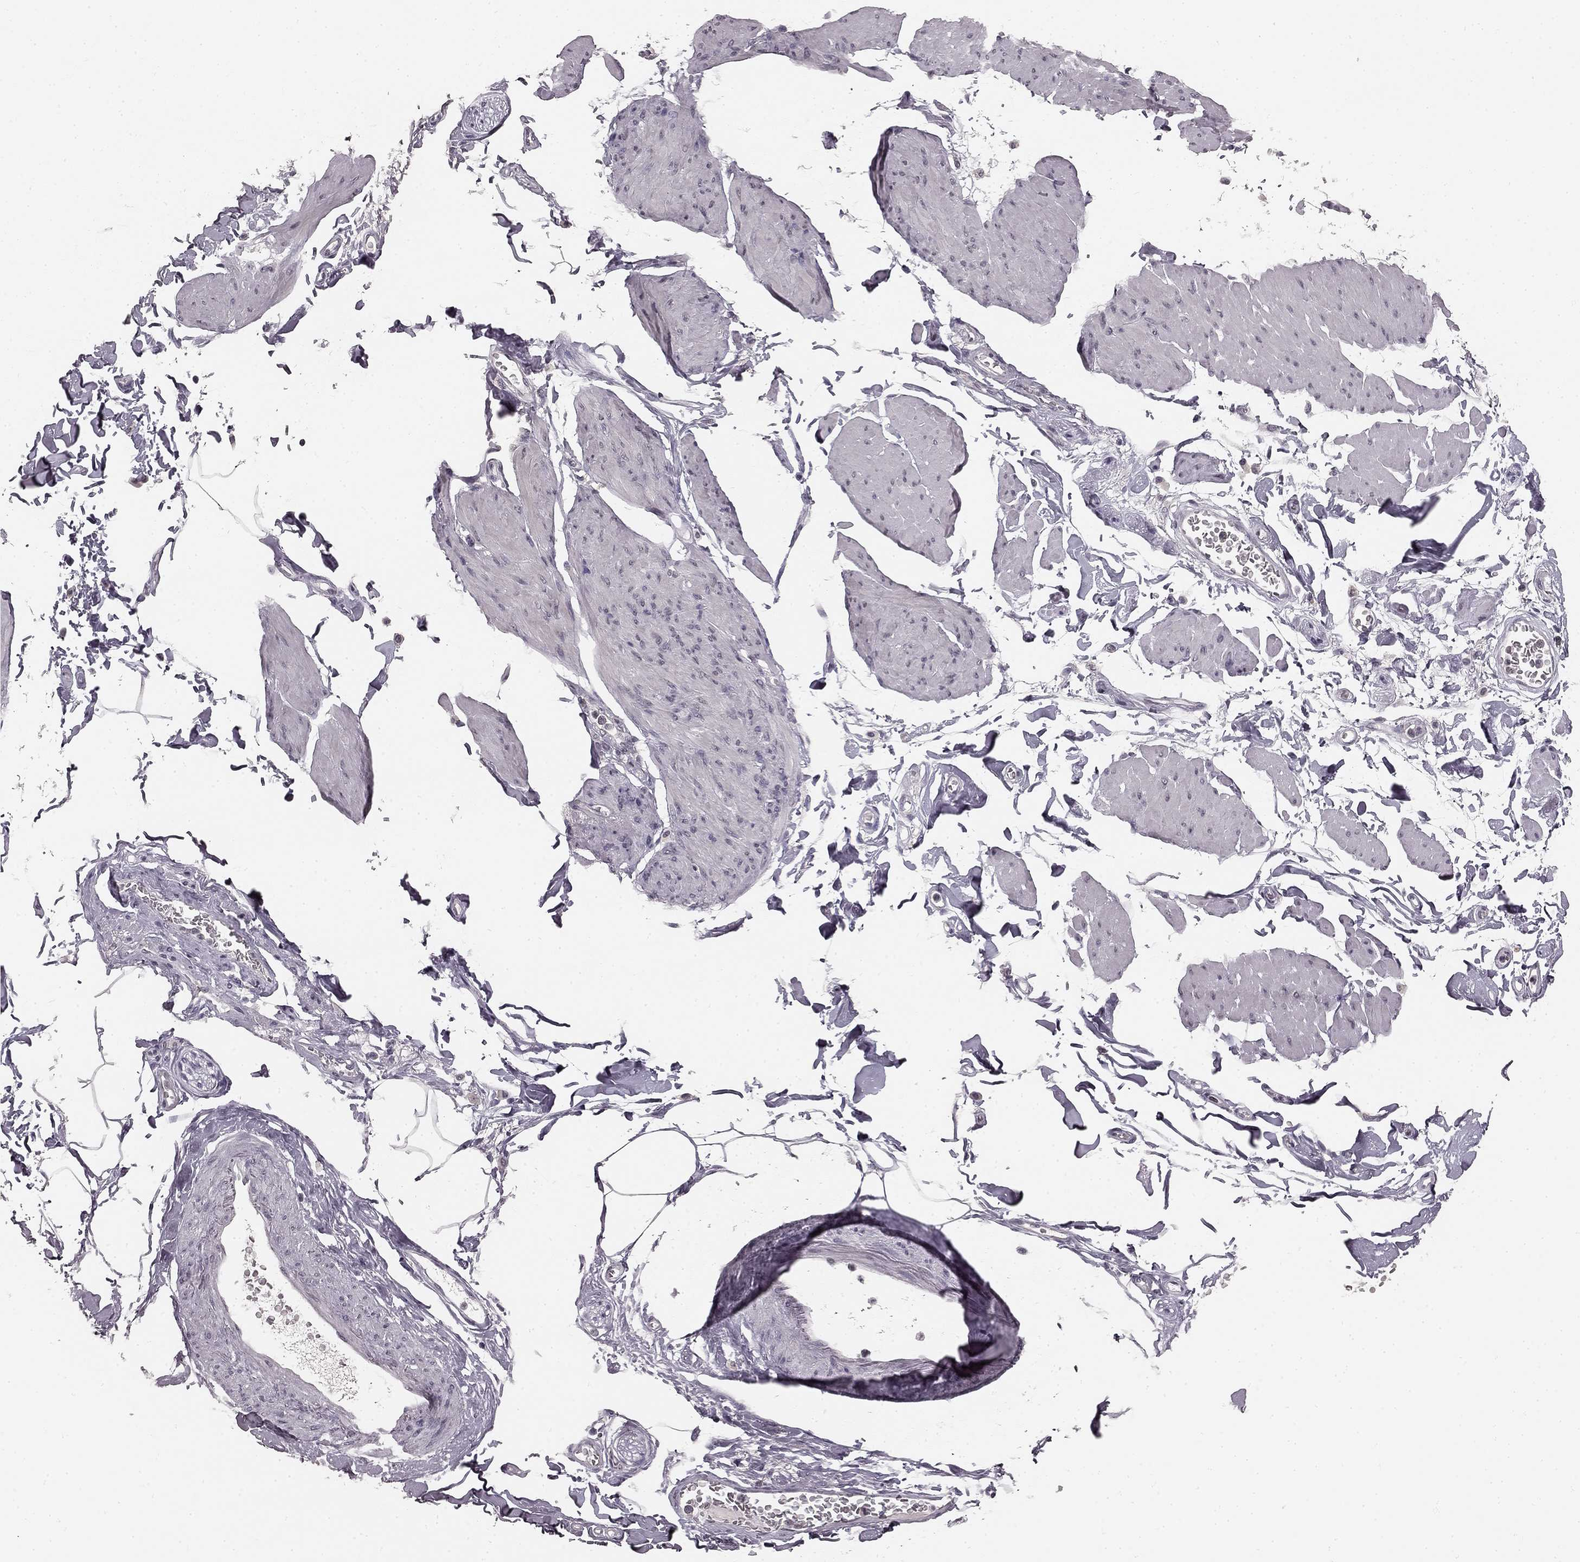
{"staining": {"intensity": "negative", "quantity": "none", "location": "none"}, "tissue": "smooth muscle", "cell_type": "Smooth muscle cells", "image_type": "normal", "snomed": [{"axis": "morphology", "description": "Normal tissue, NOS"}, {"axis": "topography", "description": "Adipose tissue"}, {"axis": "topography", "description": "Smooth muscle"}, {"axis": "topography", "description": "Peripheral nerve tissue"}], "caption": "Immunohistochemical staining of unremarkable human smooth muscle exhibits no significant staining in smooth muscle cells. (DAB immunohistochemistry with hematoxylin counter stain).", "gene": "HCN4", "patient": {"sex": "male", "age": 83}}